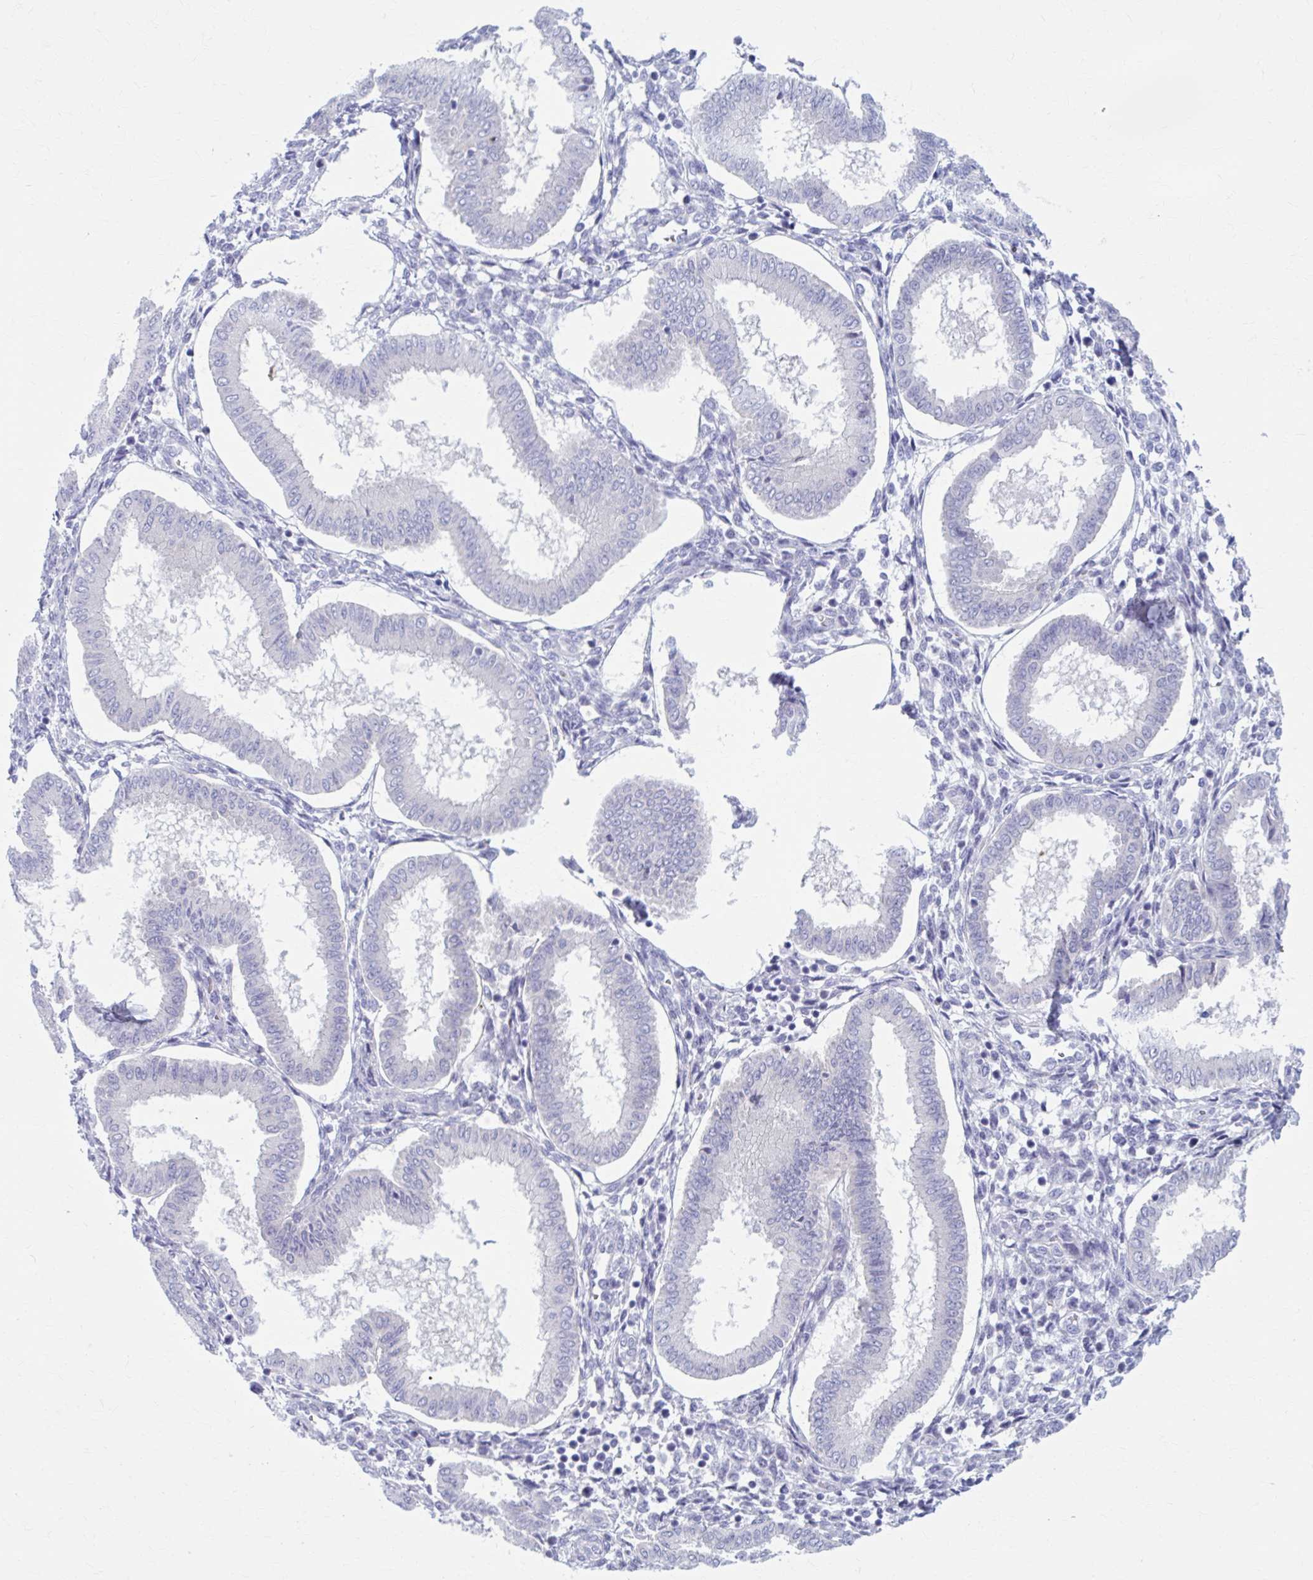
{"staining": {"intensity": "negative", "quantity": "none", "location": "none"}, "tissue": "endometrium", "cell_type": "Cells in endometrial stroma", "image_type": "normal", "snomed": [{"axis": "morphology", "description": "Normal tissue, NOS"}, {"axis": "topography", "description": "Endometrium"}], "caption": "The photomicrograph demonstrates no significant expression in cells in endometrial stroma of endometrium.", "gene": "CCDC105", "patient": {"sex": "female", "age": 24}}